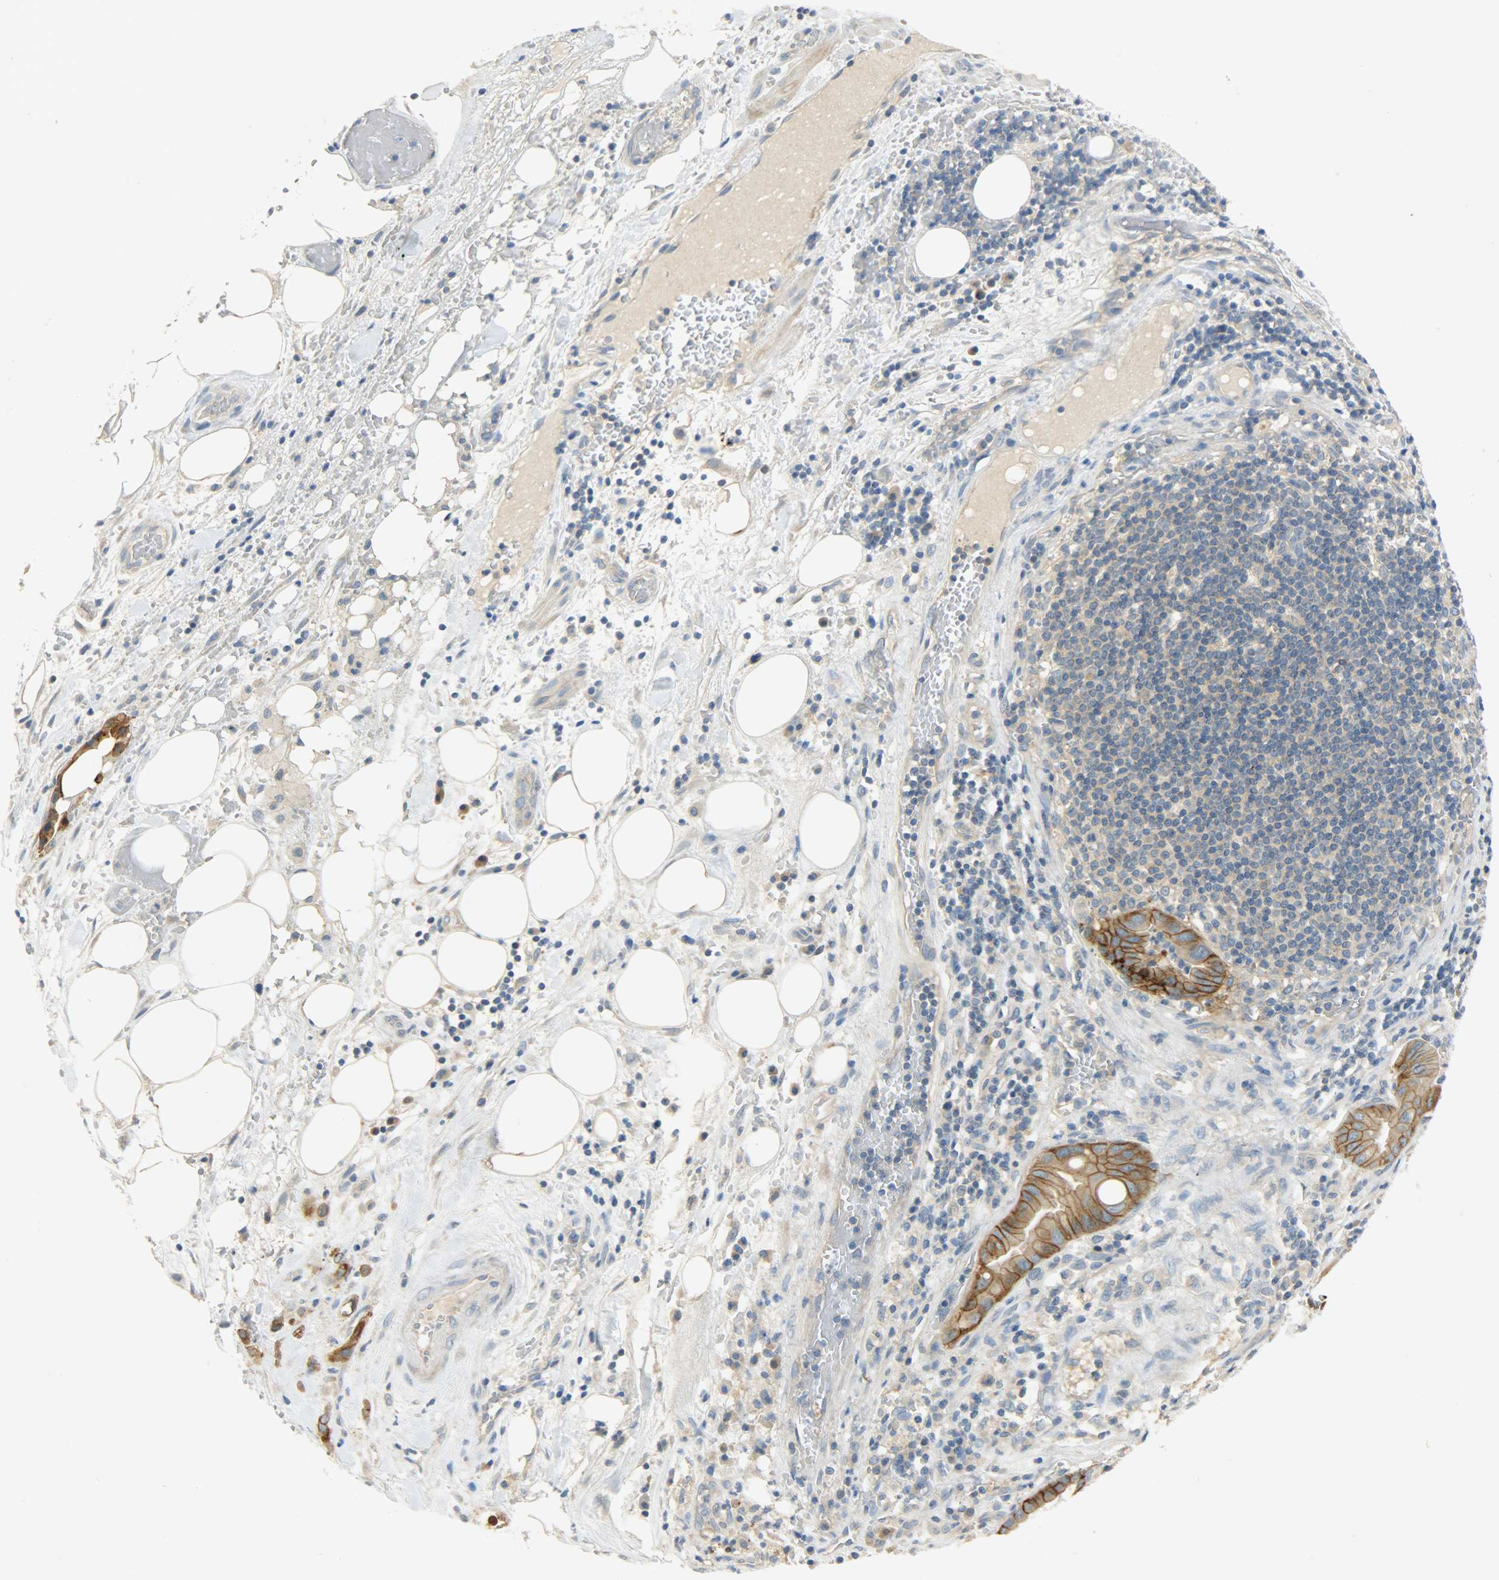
{"staining": {"intensity": "strong", "quantity": ">75%", "location": "cytoplasmic/membranous"}, "tissue": "liver cancer", "cell_type": "Tumor cells", "image_type": "cancer", "snomed": [{"axis": "morphology", "description": "Cholangiocarcinoma"}, {"axis": "topography", "description": "Liver"}], "caption": "High-power microscopy captured an immunohistochemistry (IHC) photomicrograph of liver cholangiocarcinoma, revealing strong cytoplasmic/membranous staining in about >75% of tumor cells.", "gene": "DSG2", "patient": {"sex": "female", "age": 68}}